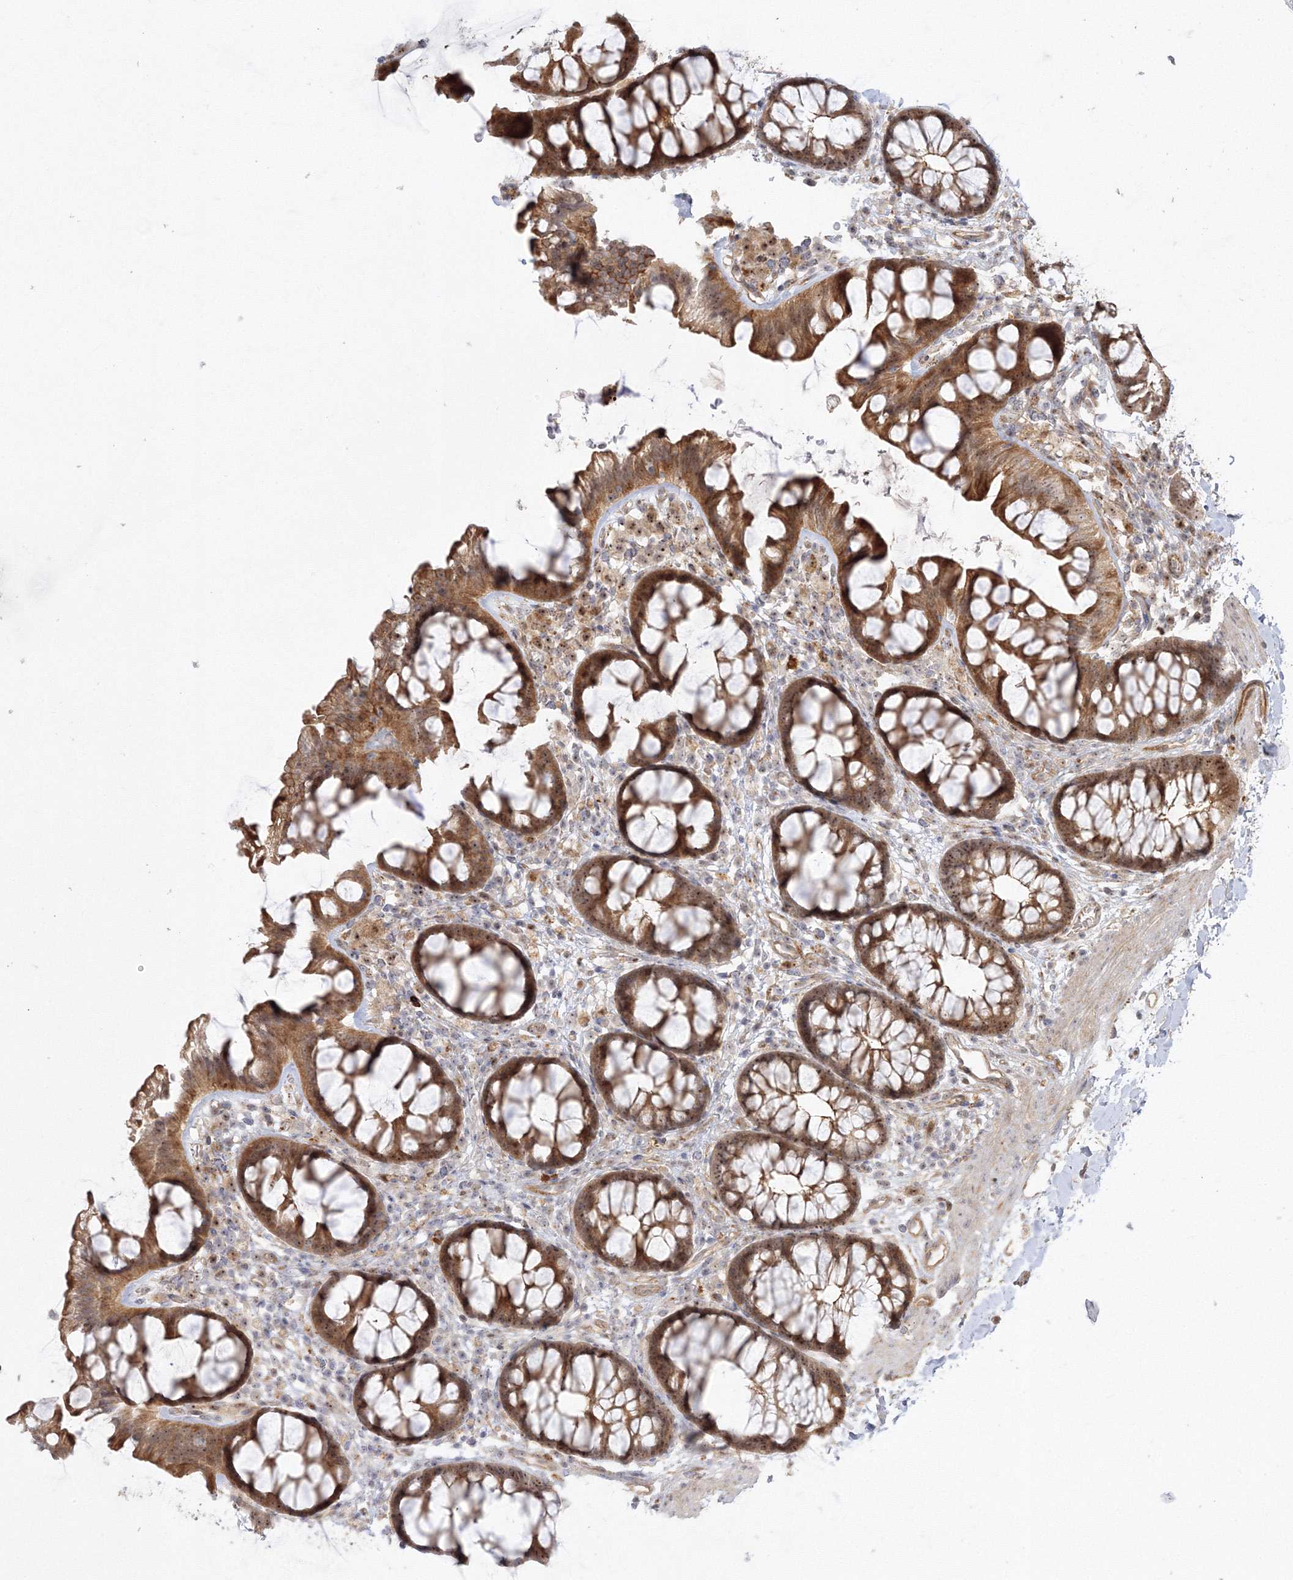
{"staining": {"intensity": "weak", "quantity": ">75%", "location": "cytoplasmic/membranous"}, "tissue": "colon", "cell_type": "Endothelial cells", "image_type": "normal", "snomed": [{"axis": "morphology", "description": "Normal tissue, NOS"}, {"axis": "topography", "description": "Colon"}], "caption": "Protein staining displays weak cytoplasmic/membranous staining in about >75% of endothelial cells in unremarkable colon. The protein of interest is shown in brown color, while the nuclei are stained blue.", "gene": "NPM3", "patient": {"sex": "female", "age": 62}}